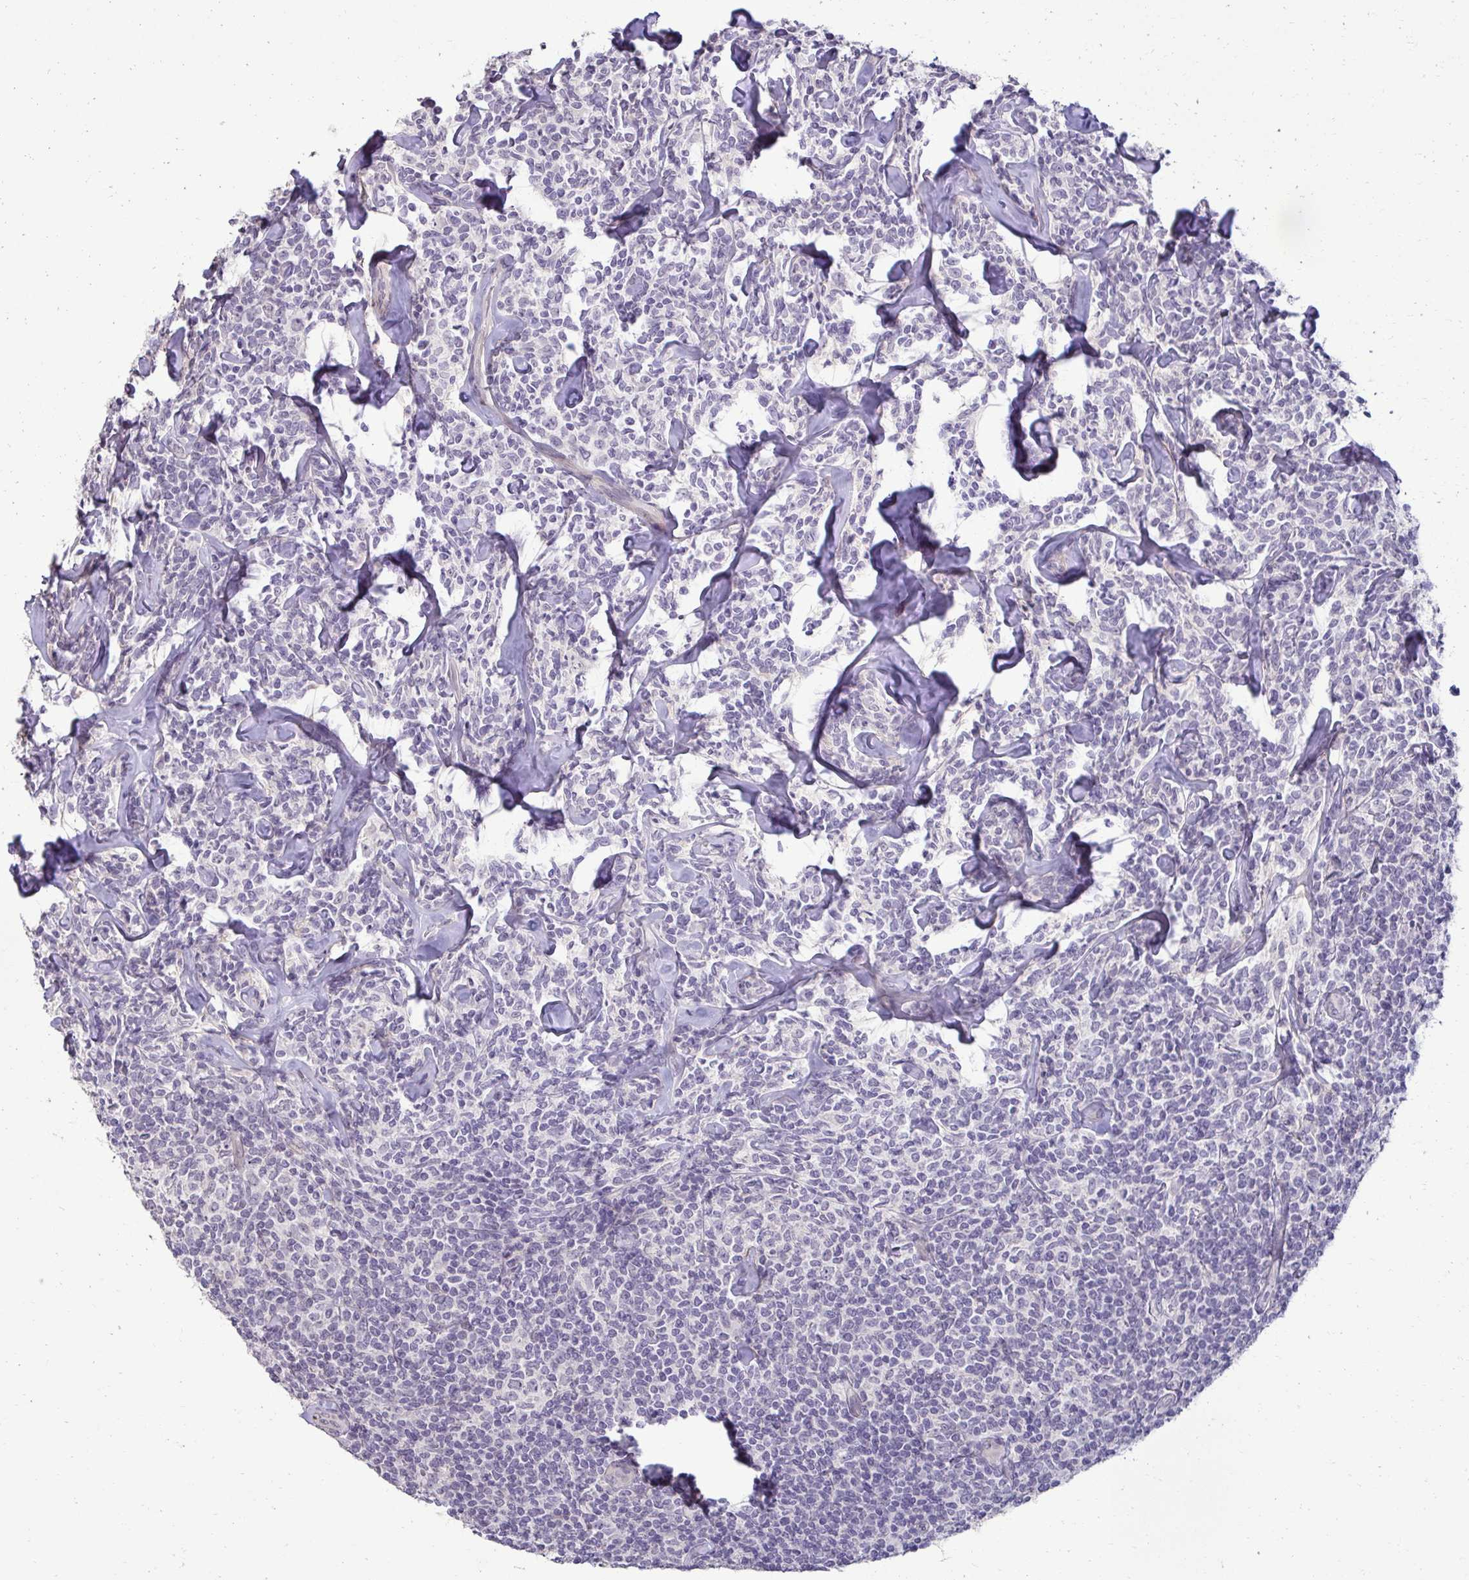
{"staining": {"intensity": "negative", "quantity": "none", "location": "none"}, "tissue": "lymphoma", "cell_type": "Tumor cells", "image_type": "cancer", "snomed": [{"axis": "morphology", "description": "Malignant lymphoma, non-Hodgkin's type, Low grade"}, {"axis": "topography", "description": "Lymph node"}], "caption": "Tumor cells are negative for brown protein staining in lymphoma. Brightfield microscopy of immunohistochemistry (IHC) stained with DAB (3,3'-diaminobenzidine) (brown) and hematoxylin (blue), captured at high magnification.", "gene": "SLC30A3", "patient": {"sex": "female", "age": 56}}